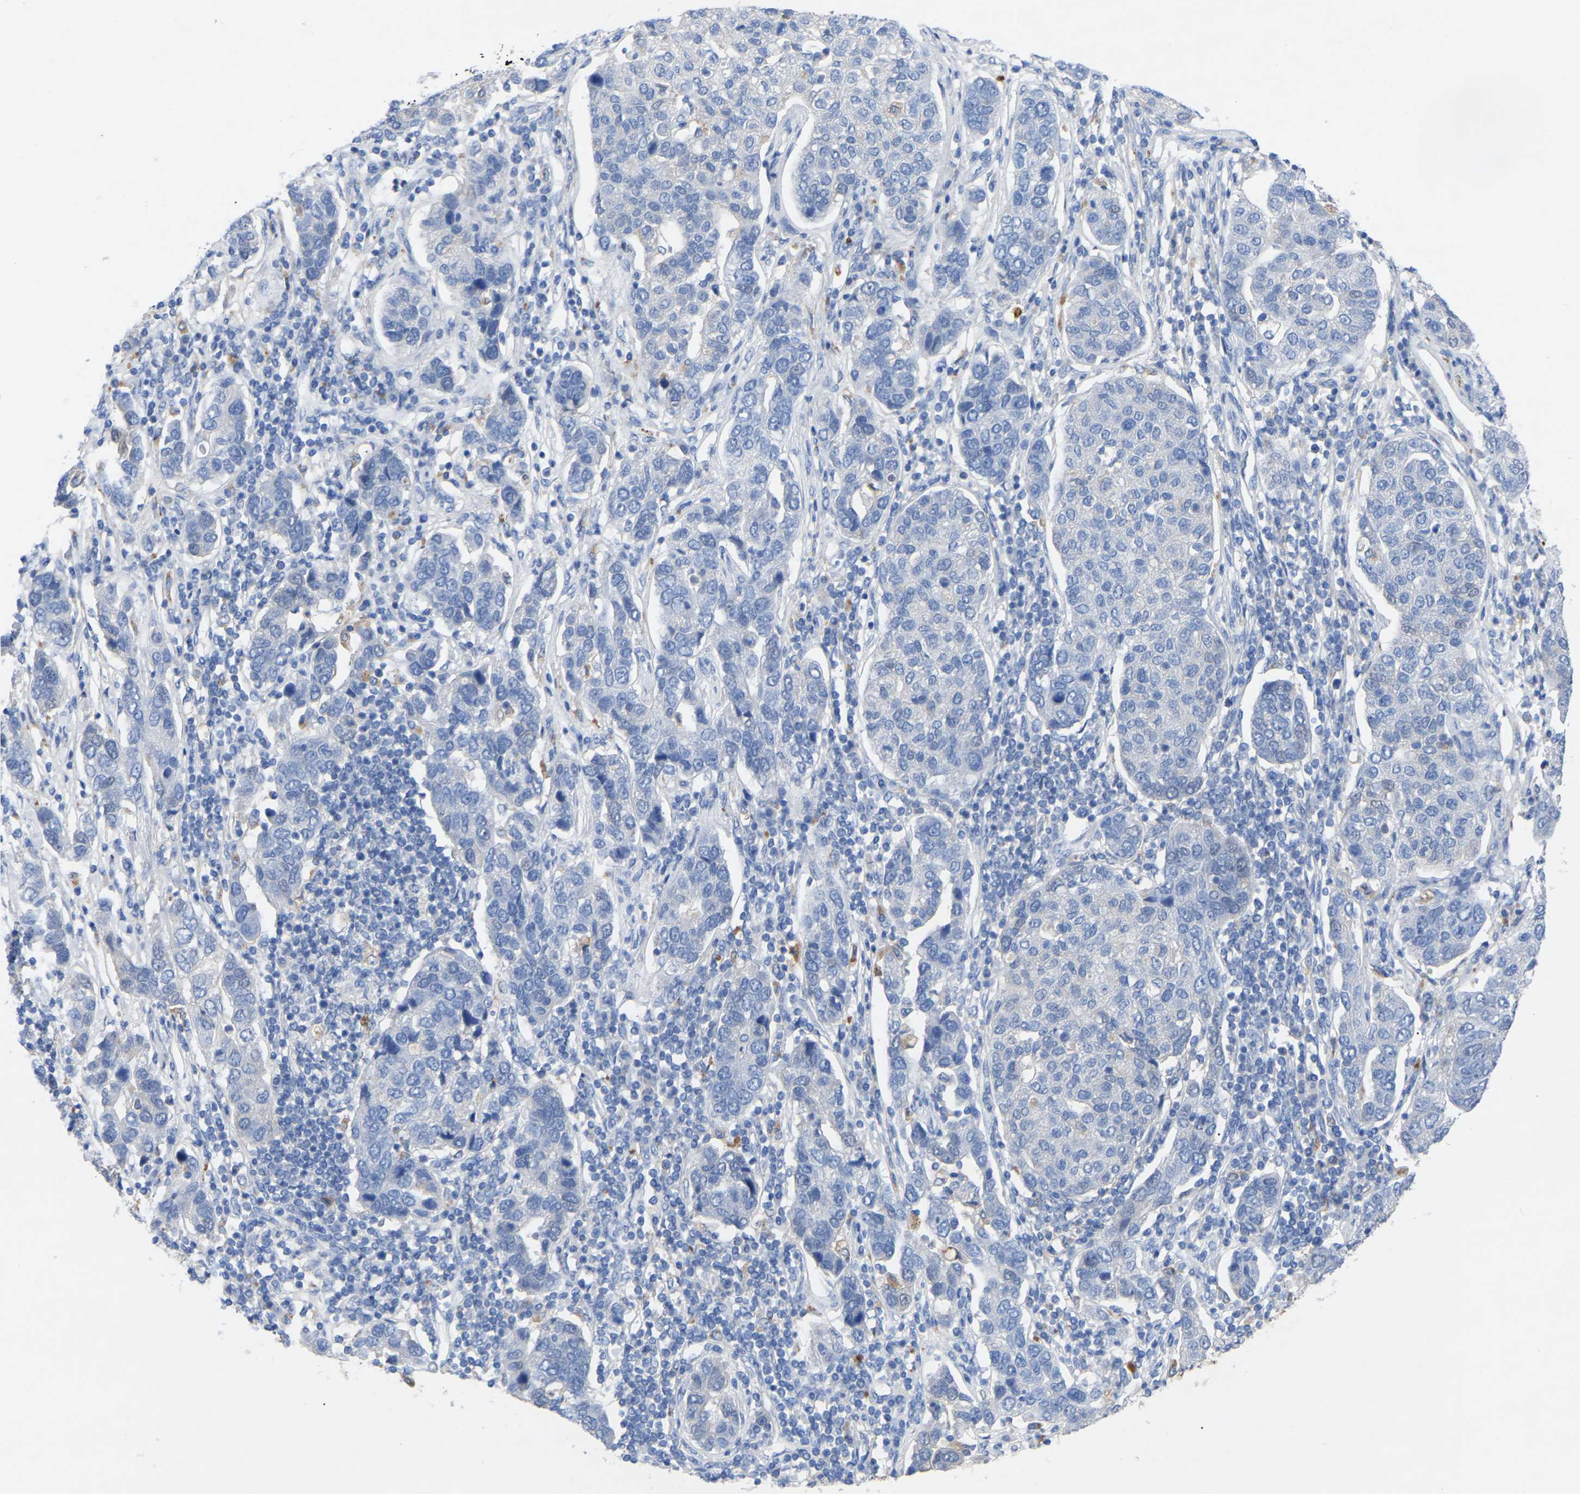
{"staining": {"intensity": "negative", "quantity": "none", "location": "none"}, "tissue": "pancreatic cancer", "cell_type": "Tumor cells", "image_type": "cancer", "snomed": [{"axis": "morphology", "description": "Adenocarcinoma, NOS"}, {"axis": "topography", "description": "Pancreas"}], "caption": "DAB (3,3'-diaminobenzidine) immunohistochemical staining of human pancreatic cancer (adenocarcinoma) shows no significant positivity in tumor cells.", "gene": "SMPD2", "patient": {"sex": "female", "age": 61}}